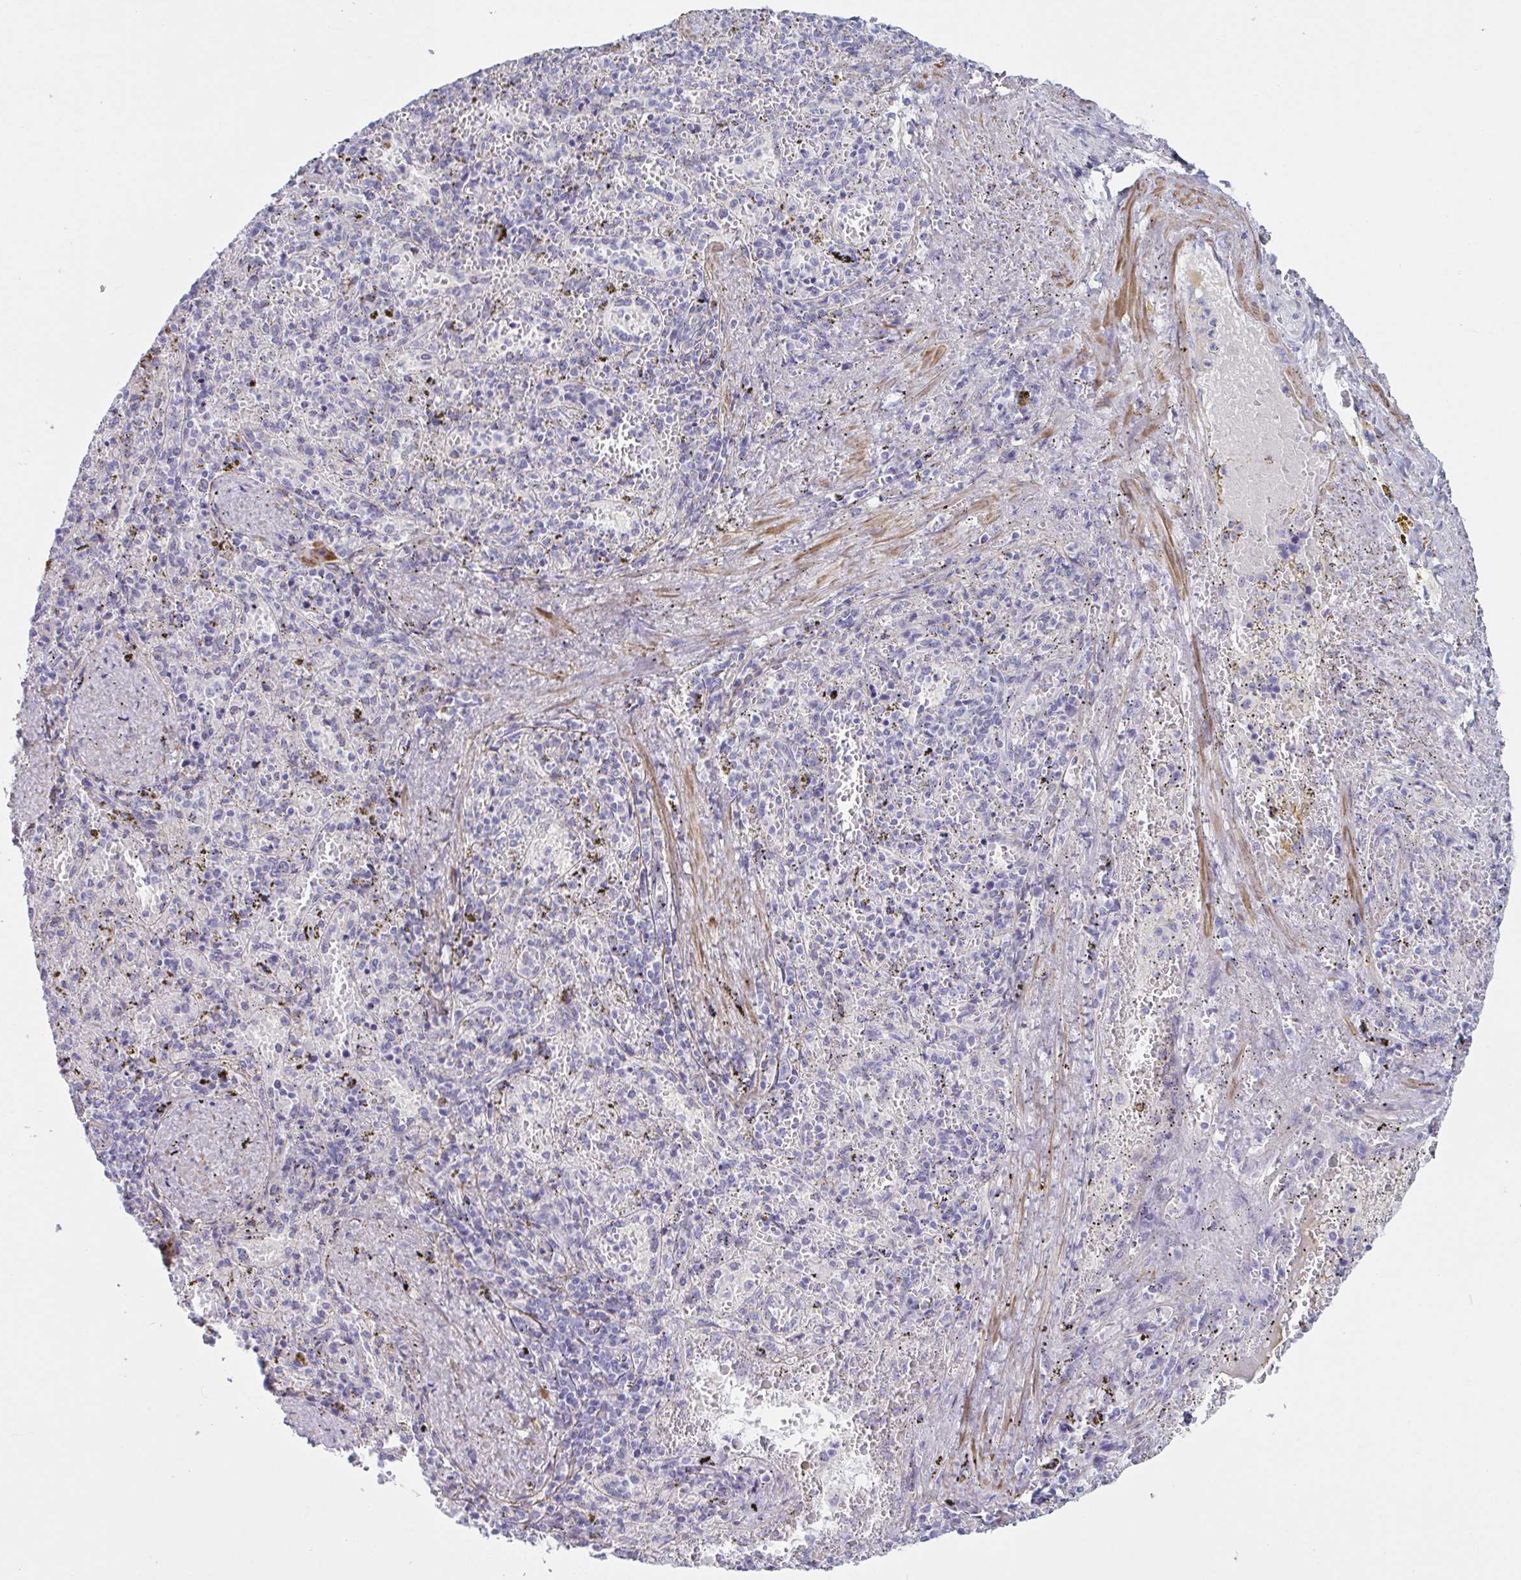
{"staining": {"intensity": "negative", "quantity": "none", "location": "none"}, "tissue": "spleen", "cell_type": "Cells in red pulp", "image_type": "normal", "snomed": [{"axis": "morphology", "description": "Normal tissue, NOS"}, {"axis": "topography", "description": "Spleen"}], "caption": "Immunohistochemistry image of benign human spleen stained for a protein (brown), which reveals no positivity in cells in red pulp. (Brightfield microscopy of DAB (3,3'-diaminobenzidine) immunohistochemistry (IHC) at high magnification).", "gene": "OR5P3", "patient": {"sex": "female", "age": 50}}